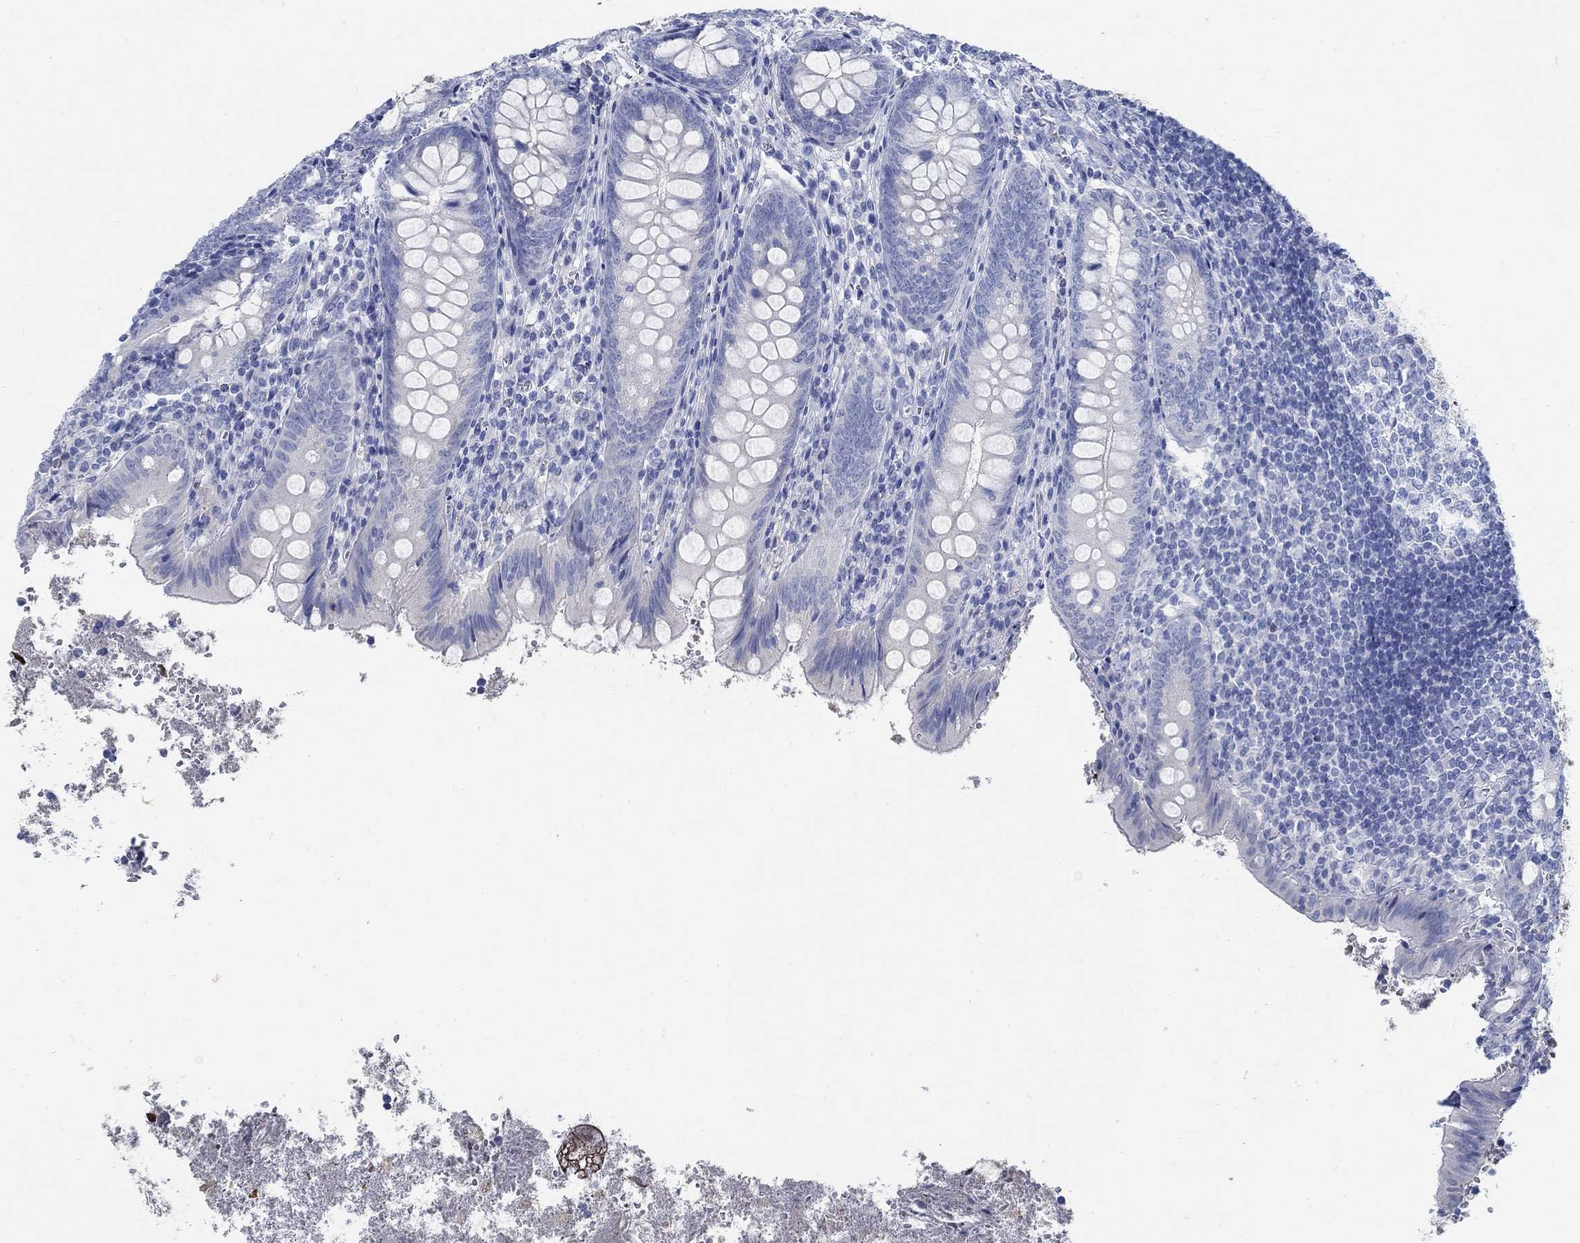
{"staining": {"intensity": "negative", "quantity": "none", "location": "none"}, "tissue": "appendix", "cell_type": "Glandular cells", "image_type": "normal", "snomed": [{"axis": "morphology", "description": "Normal tissue, NOS"}, {"axis": "topography", "description": "Appendix"}], "caption": "Immunohistochemical staining of unremarkable human appendix shows no significant positivity in glandular cells. The staining was performed using DAB to visualize the protein expression in brown, while the nuclei were stained in blue with hematoxylin (Magnification: 20x).", "gene": "RBM20", "patient": {"sex": "female", "age": 23}}